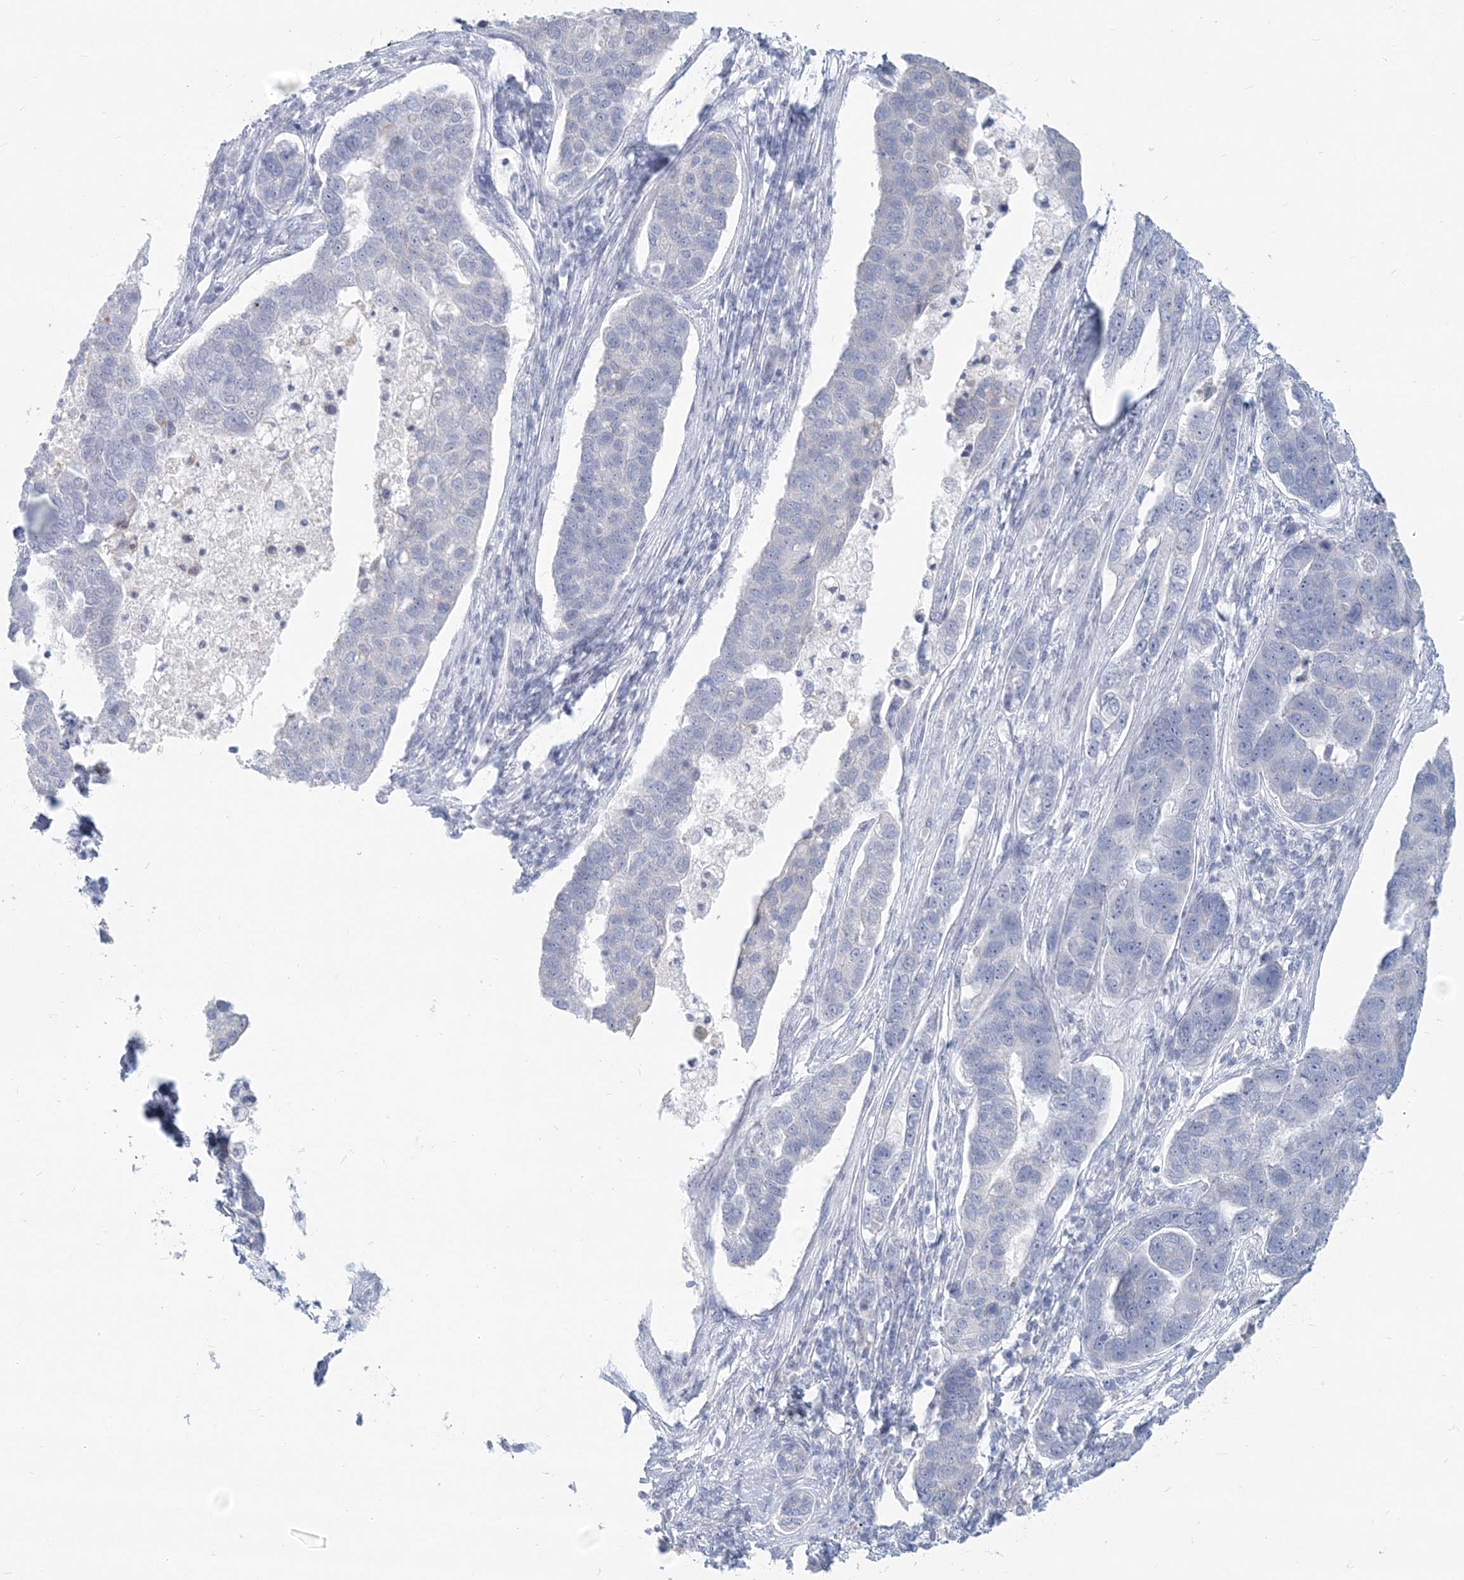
{"staining": {"intensity": "negative", "quantity": "none", "location": "none"}, "tissue": "pancreatic cancer", "cell_type": "Tumor cells", "image_type": "cancer", "snomed": [{"axis": "morphology", "description": "Adenocarcinoma, NOS"}, {"axis": "topography", "description": "Pancreas"}], "caption": "The IHC histopathology image has no significant expression in tumor cells of pancreatic adenocarcinoma tissue. Nuclei are stained in blue.", "gene": "CSN1S1", "patient": {"sex": "female", "age": 61}}